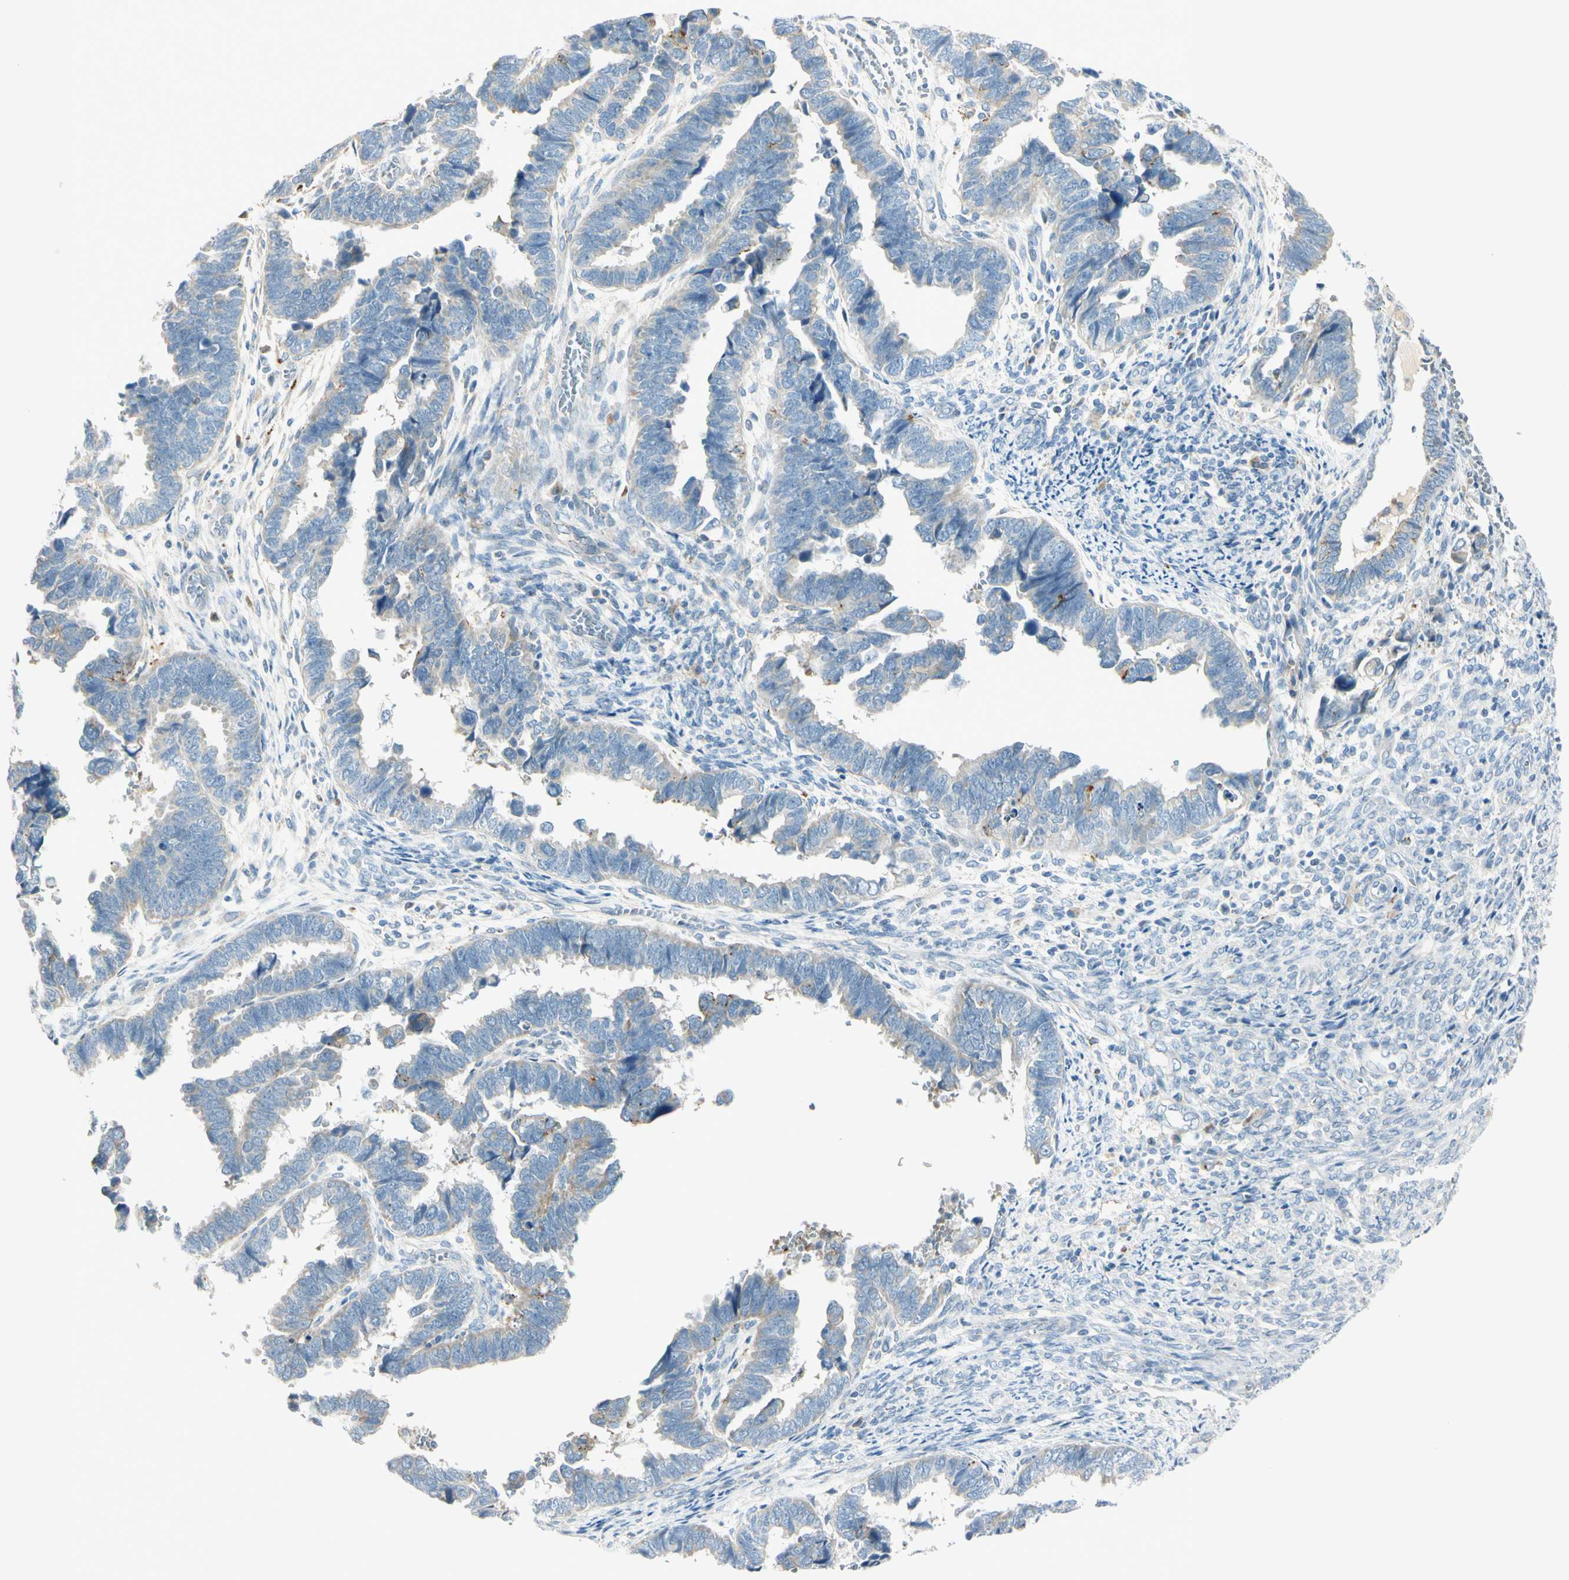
{"staining": {"intensity": "moderate", "quantity": "<25%", "location": "cytoplasmic/membranous"}, "tissue": "endometrial cancer", "cell_type": "Tumor cells", "image_type": "cancer", "snomed": [{"axis": "morphology", "description": "Adenocarcinoma, NOS"}, {"axis": "topography", "description": "Endometrium"}], "caption": "Human endometrial adenocarcinoma stained with a protein marker shows moderate staining in tumor cells.", "gene": "GALNT5", "patient": {"sex": "female", "age": 75}}